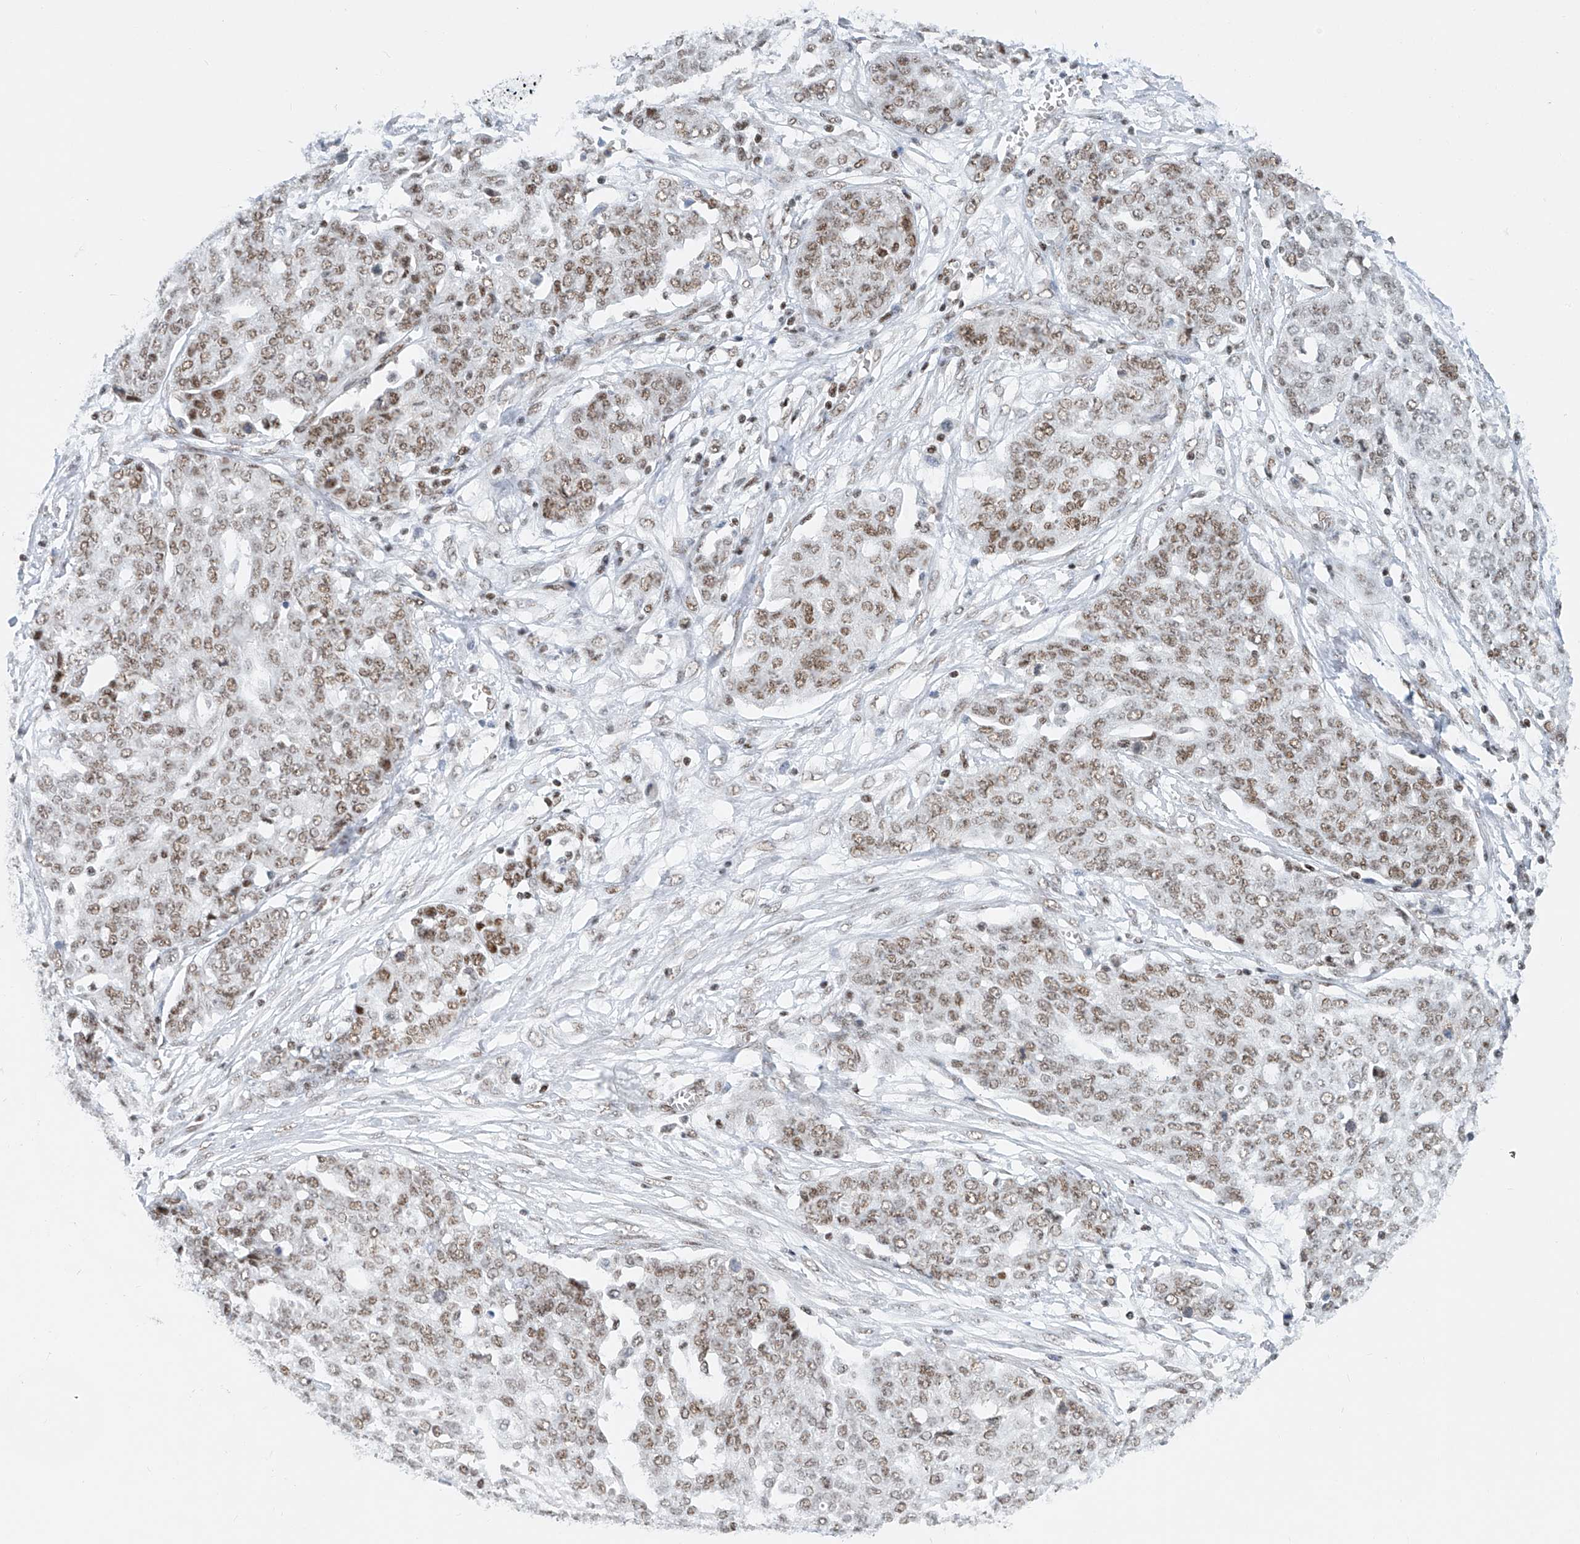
{"staining": {"intensity": "weak", "quantity": ">75%", "location": "nuclear"}, "tissue": "ovarian cancer", "cell_type": "Tumor cells", "image_type": "cancer", "snomed": [{"axis": "morphology", "description": "Cystadenocarcinoma, serous, NOS"}, {"axis": "topography", "description": "Soft tissue"}, {"axis": "topography", "description": "Ovary"}], "caption": "Tumor cells reveal weak nuclear staining in approximately >75% of cells in ovarian serous cystadenocarcinoma.", "gene": "TAF4", "patient": {"sex": "female", "age": 57}}